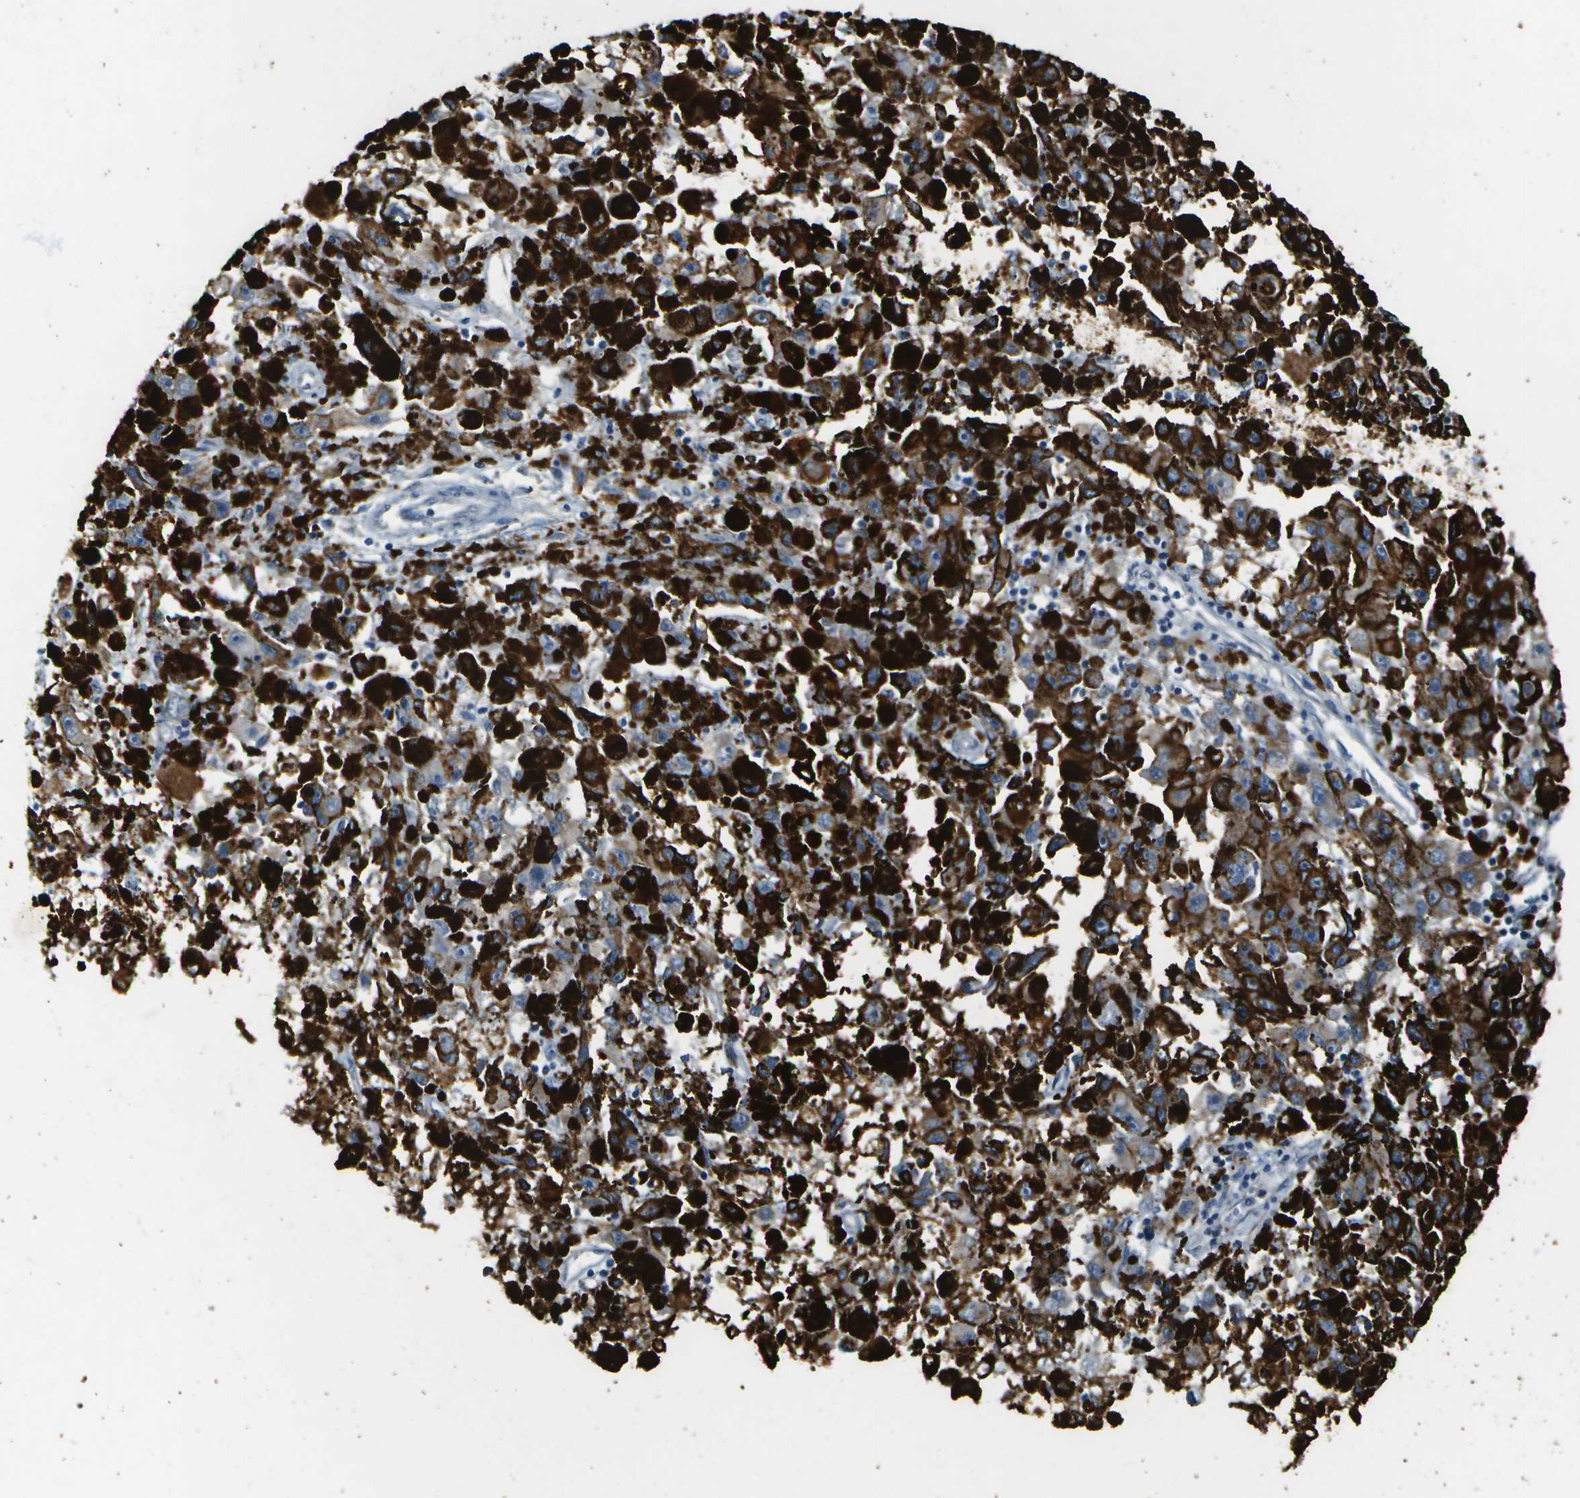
{"staining": {"intensity": "weak", "quantity": ">75%", "location": "cytoplasmic/membranous"}, "tissue": "melanoma", "cell_type": "Tumor cells", "image_type": "cancer", "snomed": [{"axis": "morphology", "description": "Malignant melanoma, NOS"}, {"axis": "topography", "description": "Skin"}], "caption": "Tumor cells reveal weak cytoplasmic/membranous staining in approximately >75% of cells in malignant melanoma.", "gene": "KCTD3", "patient": {"sex": "female", "age": 104}}